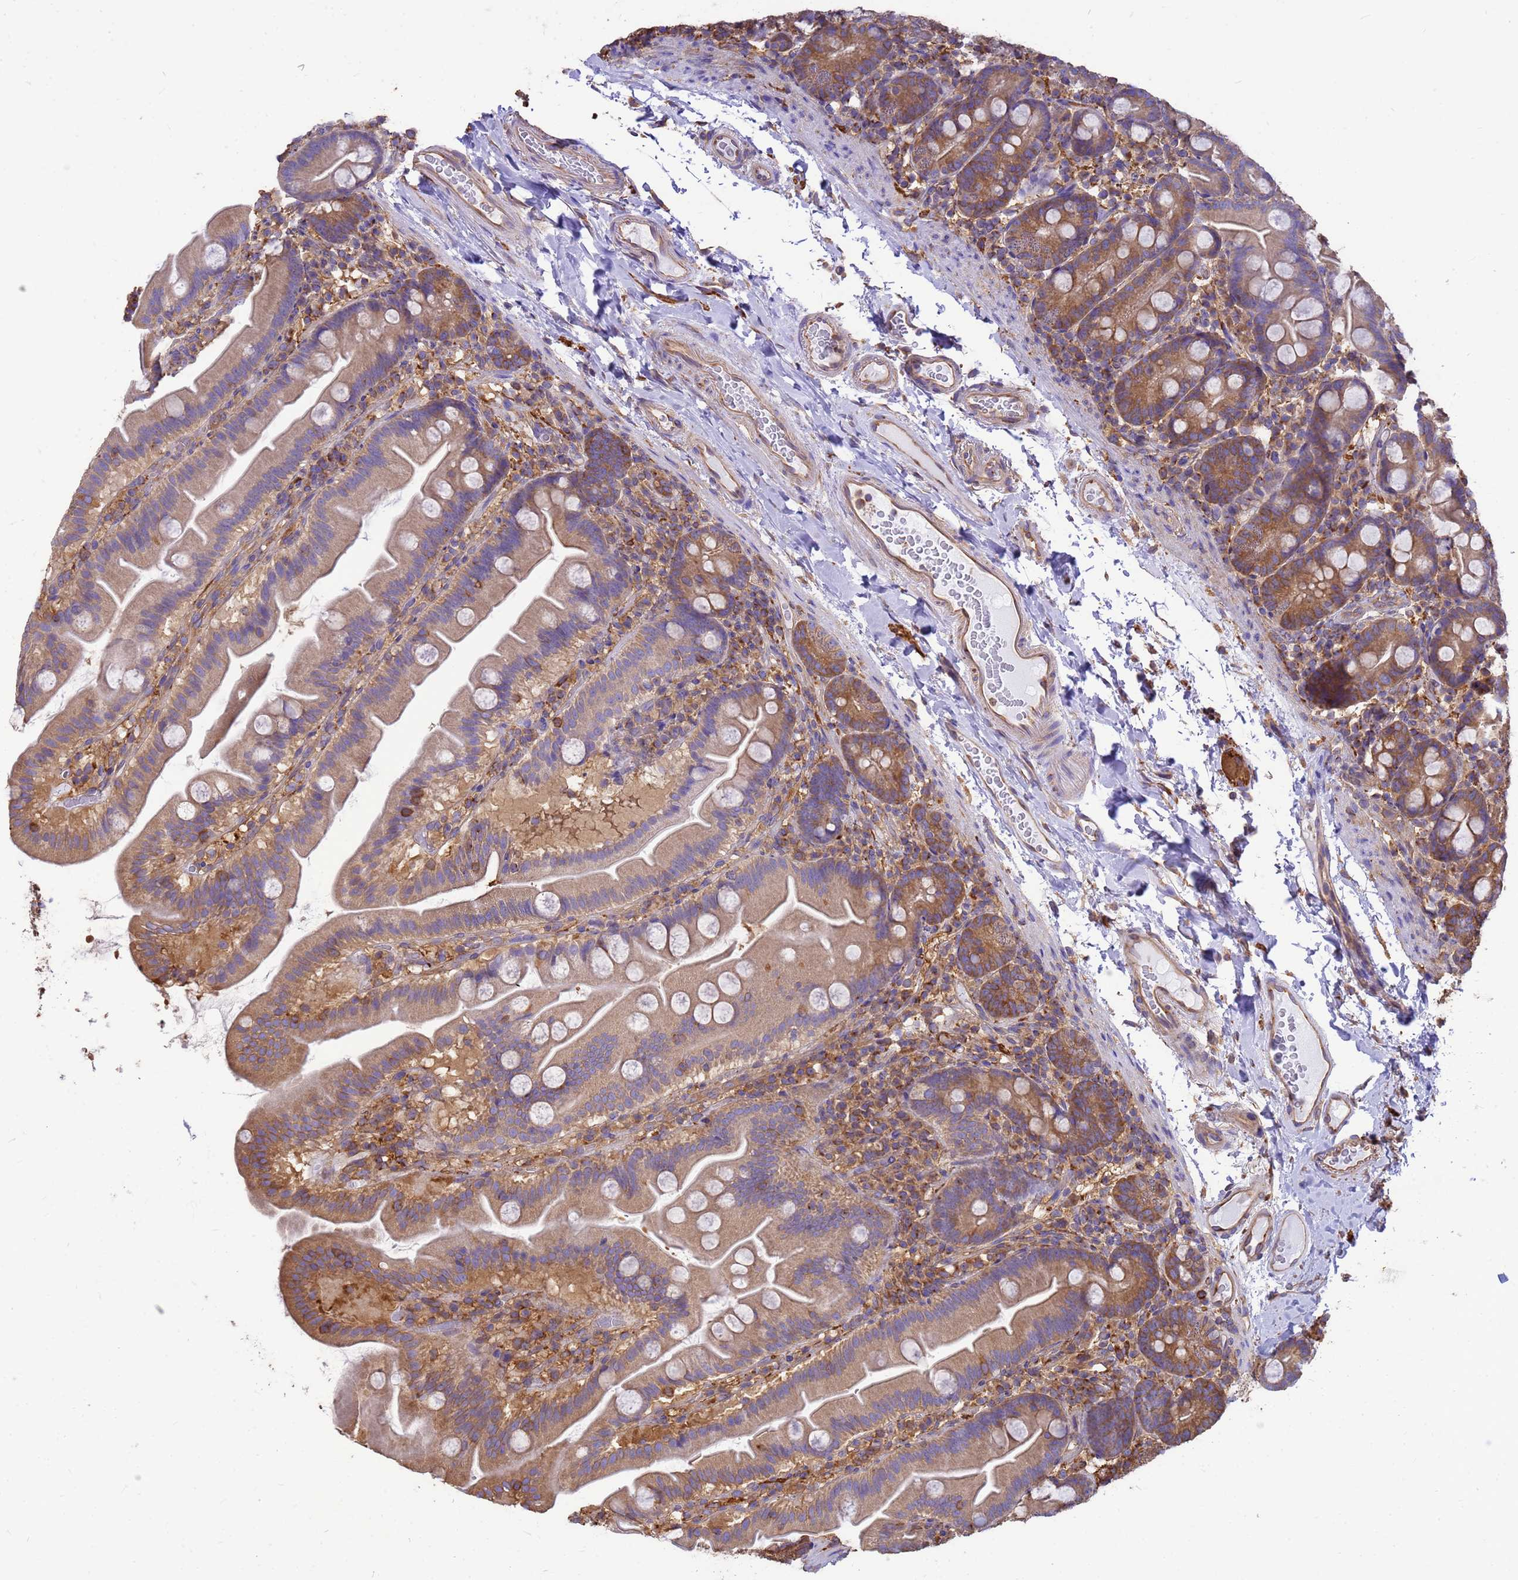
{"staining": {"intensity": "moderate", "quantity": ">75%", "location": "cytoplasmic/membranous"}, "tissue": "small intestine", "cell_type": "Glandular cells", "image_type": "normal", "snomed": [{"axis": "morphology", "description": "Normal tissue, NOS"}, {"axis": "topography", "description": "Small intestine"}], "caption": "Immunohistochemical staining of normal human small intestine shows medium levels of moderate cytoplasmic/membranous positivity in about >75% of glandular cells.", "gene": "ENSG00000198211", "patient": {"sex": "female", "age": 68}}